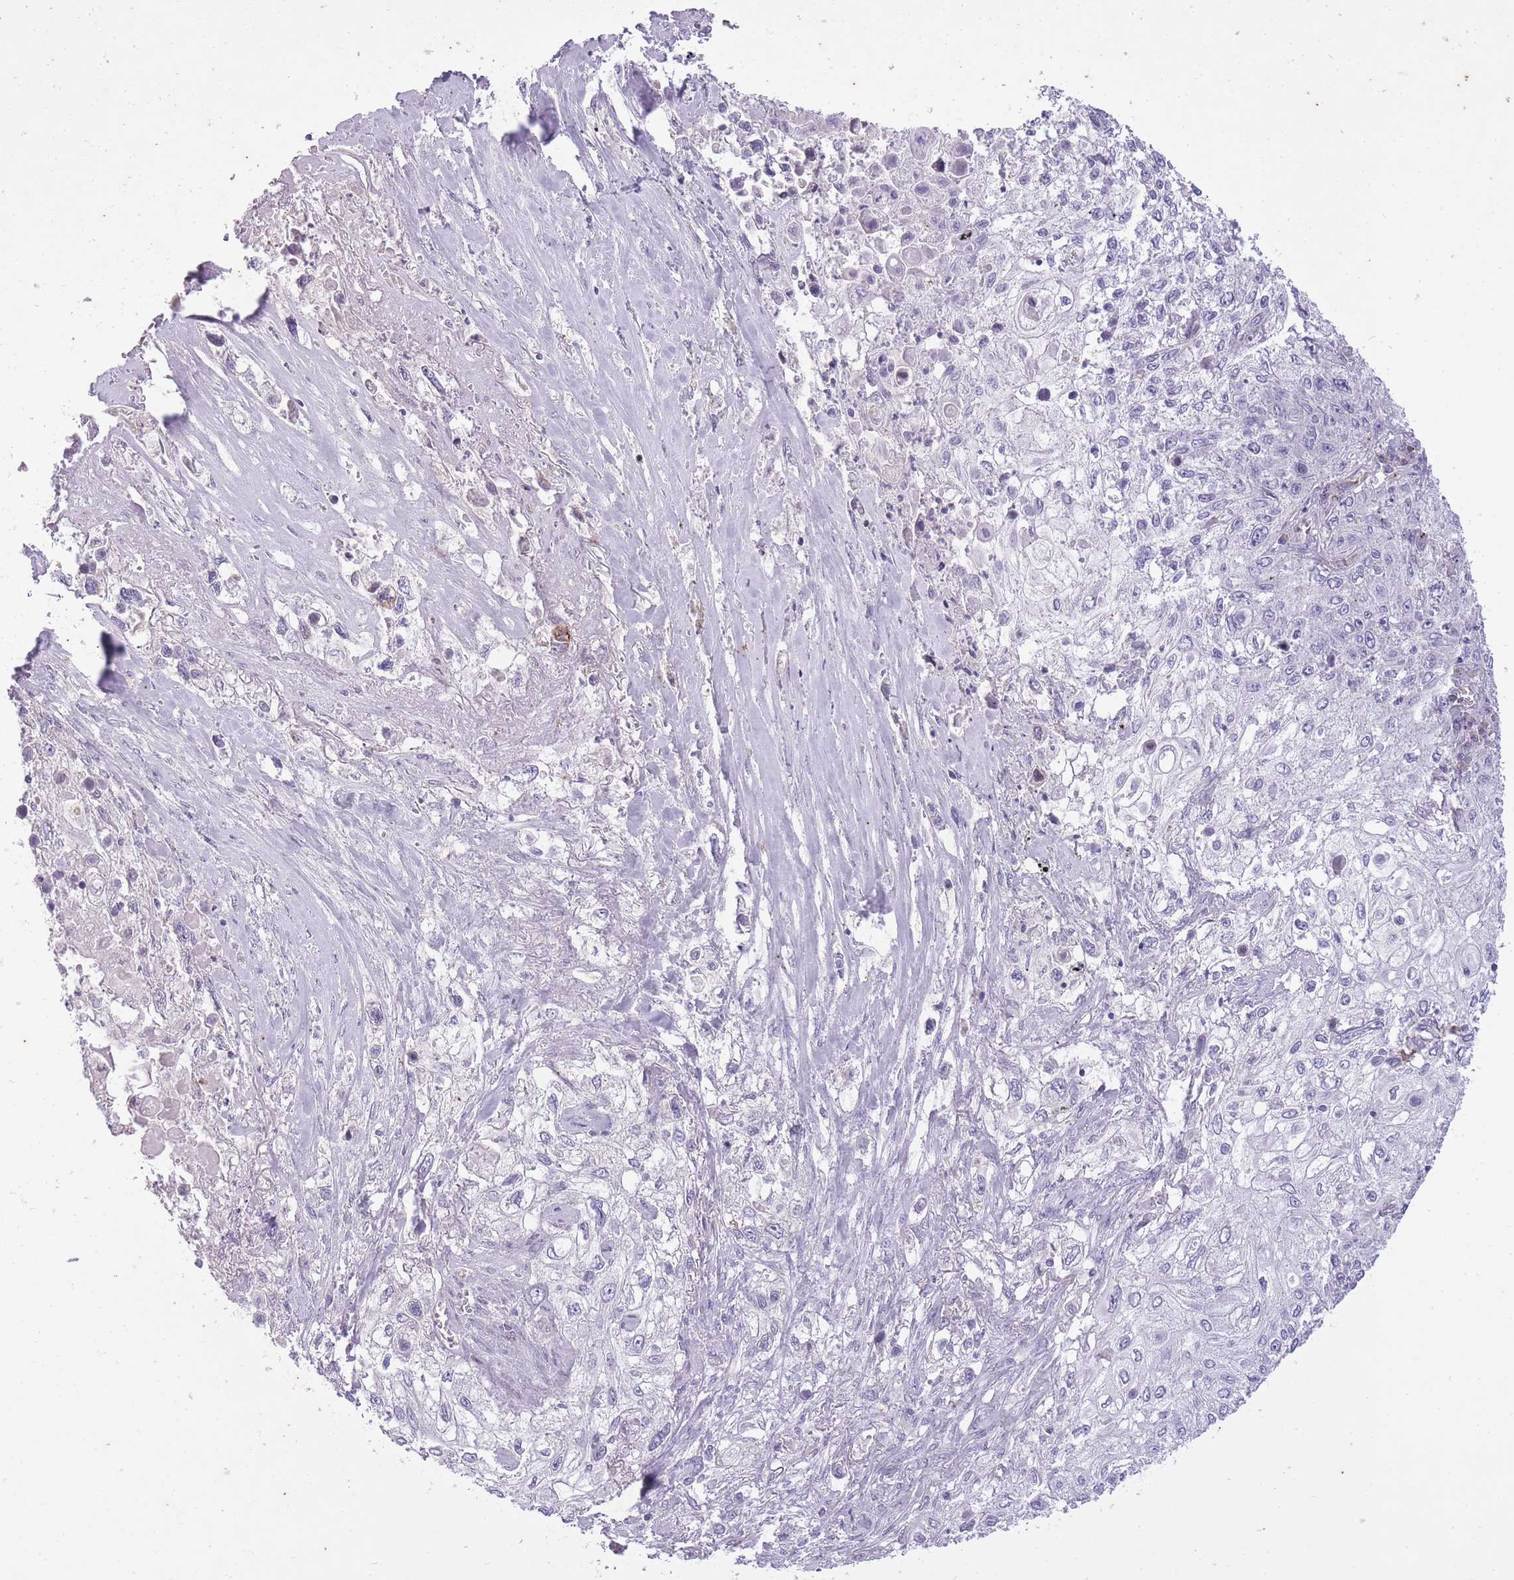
{"staining": {"intensity": "negative", "quantity": "none", "location": "none"}, "tissue": "lung cancer", "cell_type": "Tumor cells", "image_type": "cancer", "snomed": [{"axis": "morphology", "description": "Squamous cell carcinoma, NOS"}, {"axis": "topography", "description": "Lung"}], "caption": "Micrograph shows no significant protein expression in tumor cells of lung squamous cell carcinoma.", "gene": "CNTNAP3", "patient": {"sex": "female", "age": 69}}